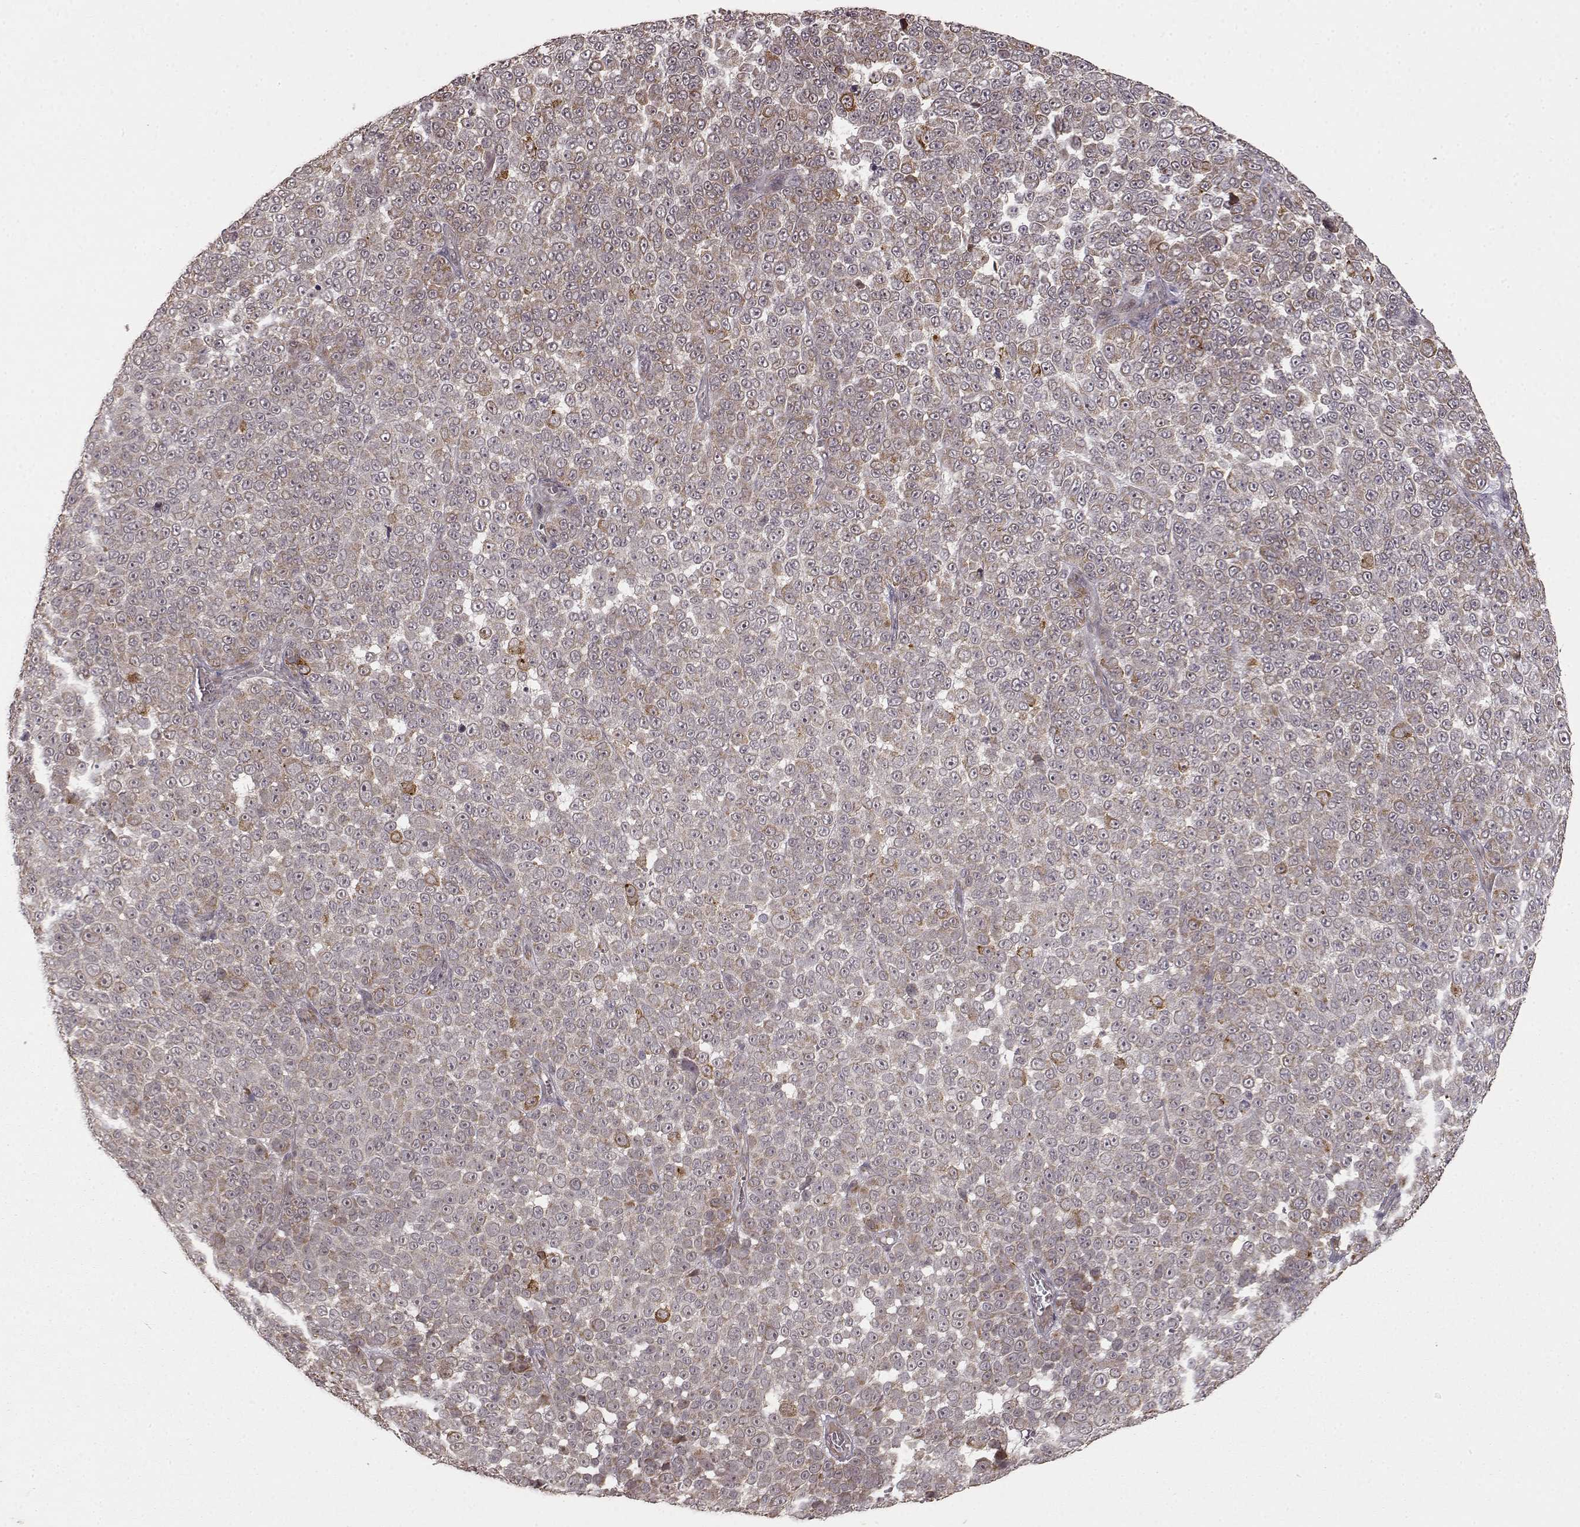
{"staining": {"intensity": "moderate", "quantity": ">75%", "location": "cytoplasmic/membranous"}, "tissue": "melanoma", "cell_type": "Tumor cells", "image_type": "cancer", "snomed": [{"axis": "morphology", "description": "Malignant melanoma, NOS"}, {"axis": "topography", "description": "Skin"}], "caption": "Immunohistochemistry of malignant melanoma exhibits medium levels of moderate cytoplasmic/membranous positivity in about >75% of tumor cells.", "gene": "ELOVL5", "patient": {"sex": "female", "age": 95}}